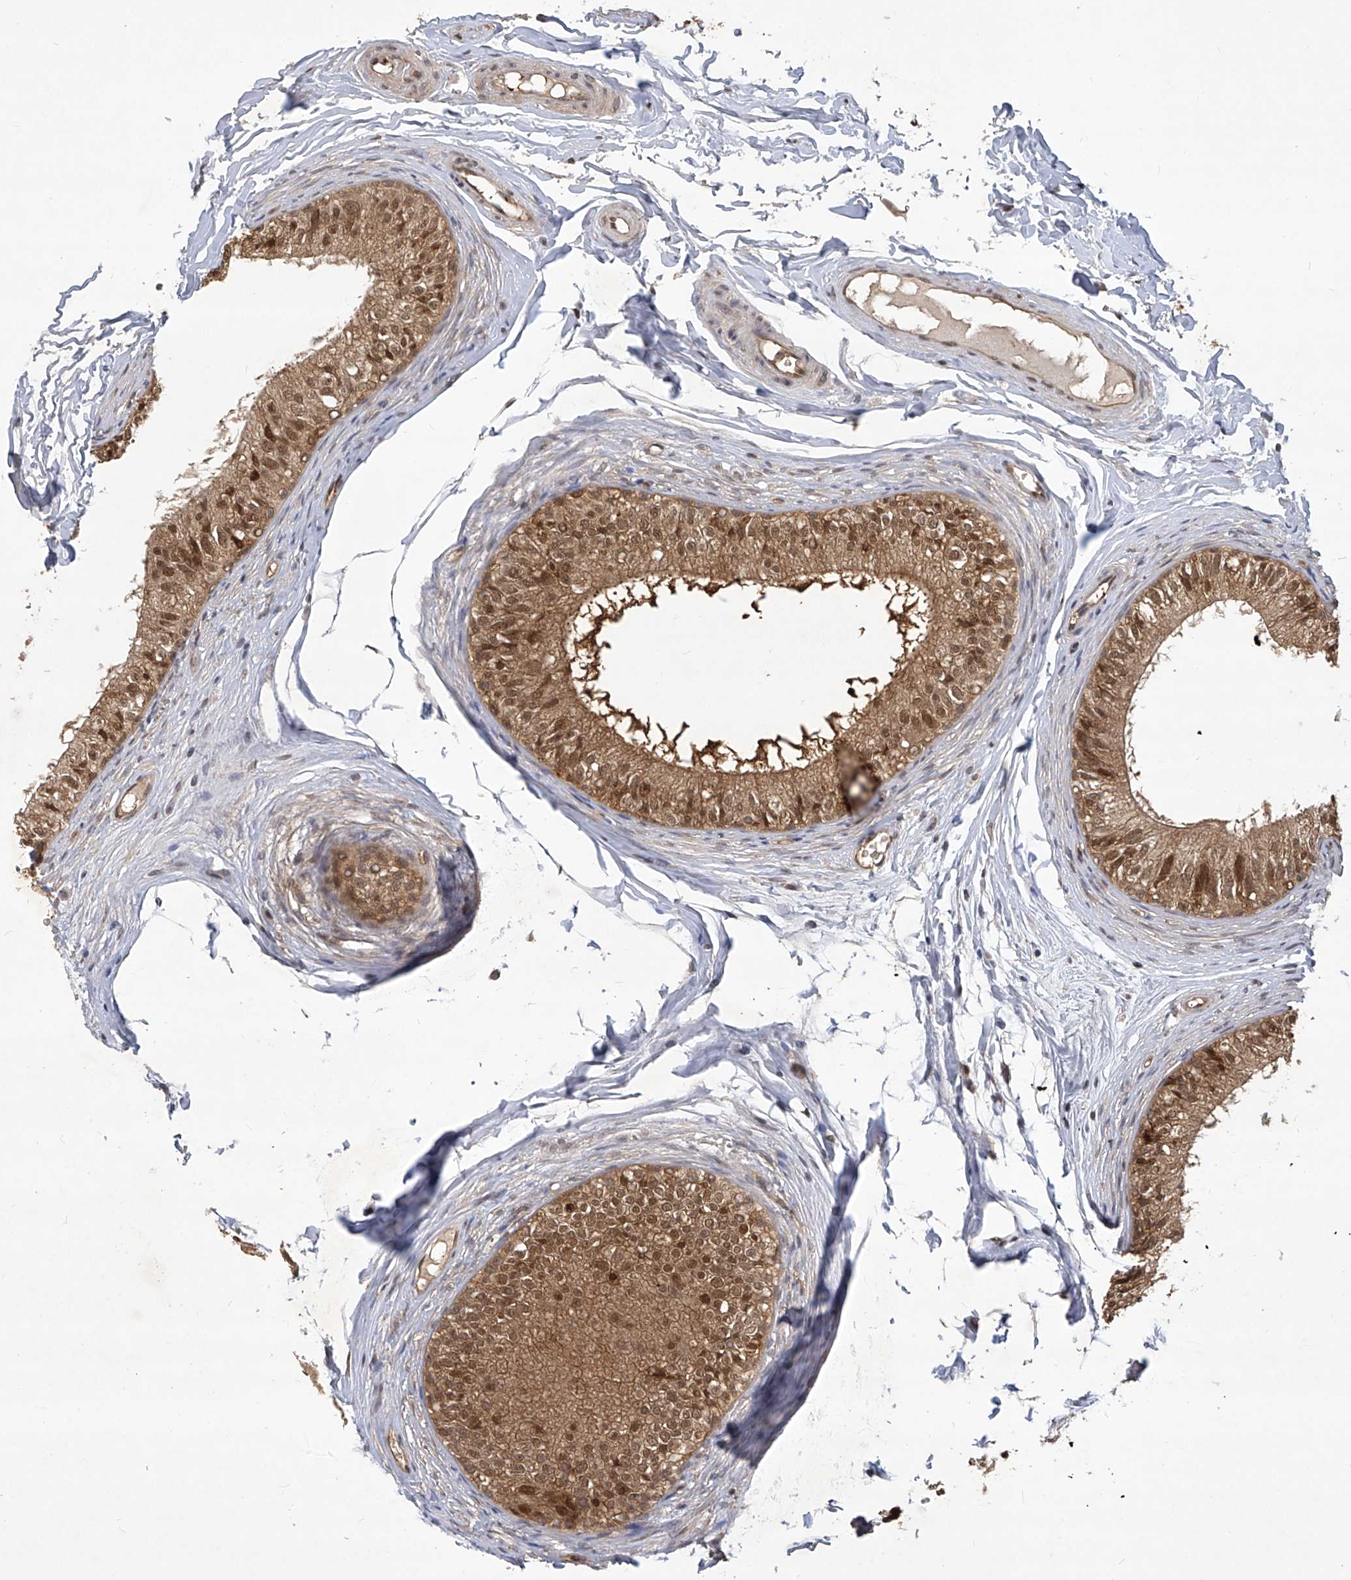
{"staining": {"intensity": "moderate", "quantity": ">75%", "location": "cytoplasmic/membranous,nuclear"}, "tissue": "epididymis", "cell_type": "Glandular cells", "image_type": "normal", "snomed": [{"axis": "morphology", "description": "Normal tissue, NOS"}, {"axis": "morphology", "description": "Seminoma in situ"}, {"axis": "topography", "description": "Testis"}, {"axis": "topography", "description": "Epididymis"}], "caption": "This is an image of immunohistochemistry staining of normal epididymis, which shows moderate staining in the cytoplasmic/membranous,nuclear of glandular cells.", "gene": "PSMB1", "patient": {"sex": "male", "age": 28}}